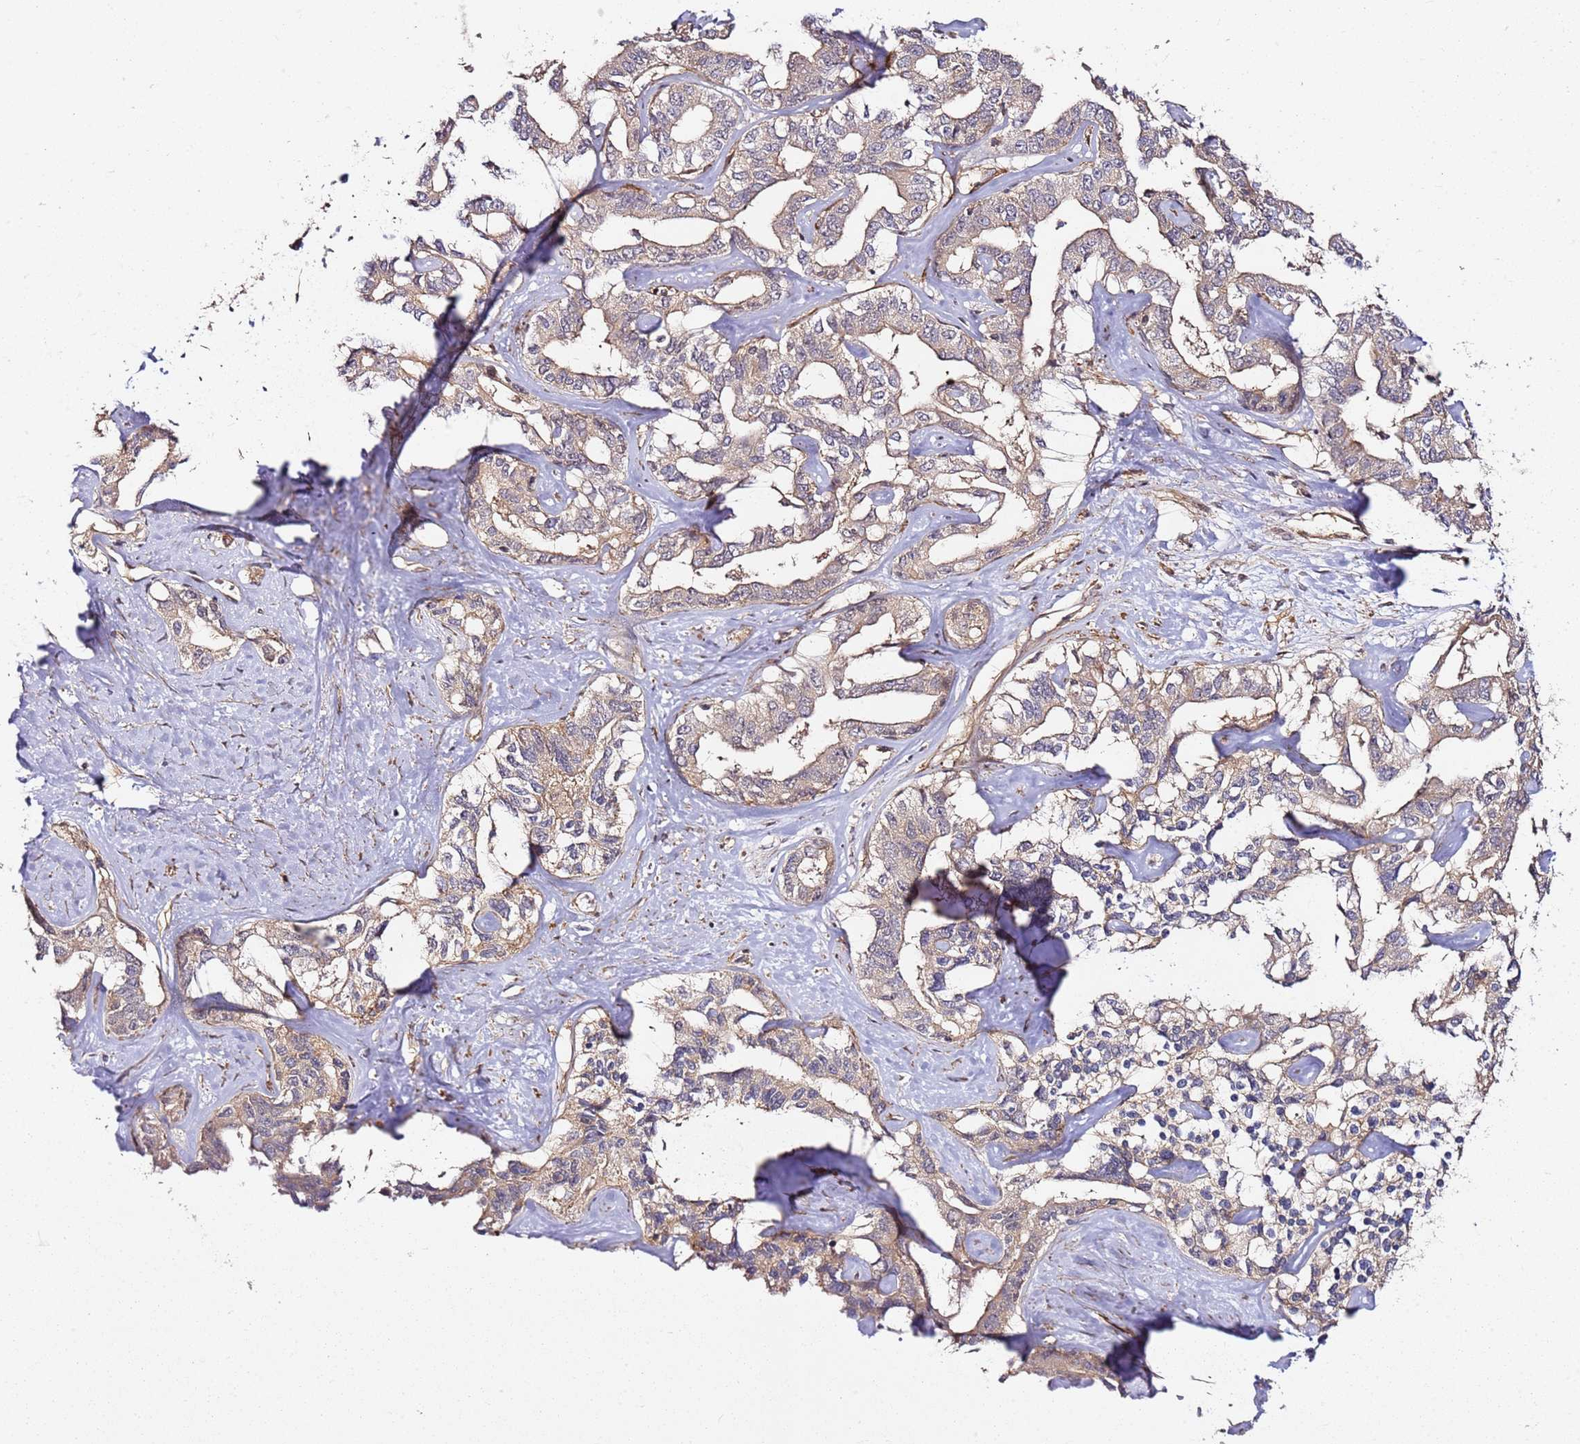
{"staining": {"intensity": "weak", "quantity": ">75%", "location": "cytoplasmic/membranous"}, "tissue": "liver cancer", "cell_type": "Tumor cells", "image_type": "cancer", "snomed": [{"axis": "morphology", "description": "Cholangiocarcinoma"}, {"axis": "topography", "description": "Liver"}], "caption": "This photomicrograph demonstrates liver cancer stained with immunohistochemistry to label a protein in brown. The cytoplasmic/membranous of tumor cells show weak positivity for the protein. Nuclei are counter-stained blue.", "gene": "CCNYL1", "patient": {"sex": "male", "age": 59}}